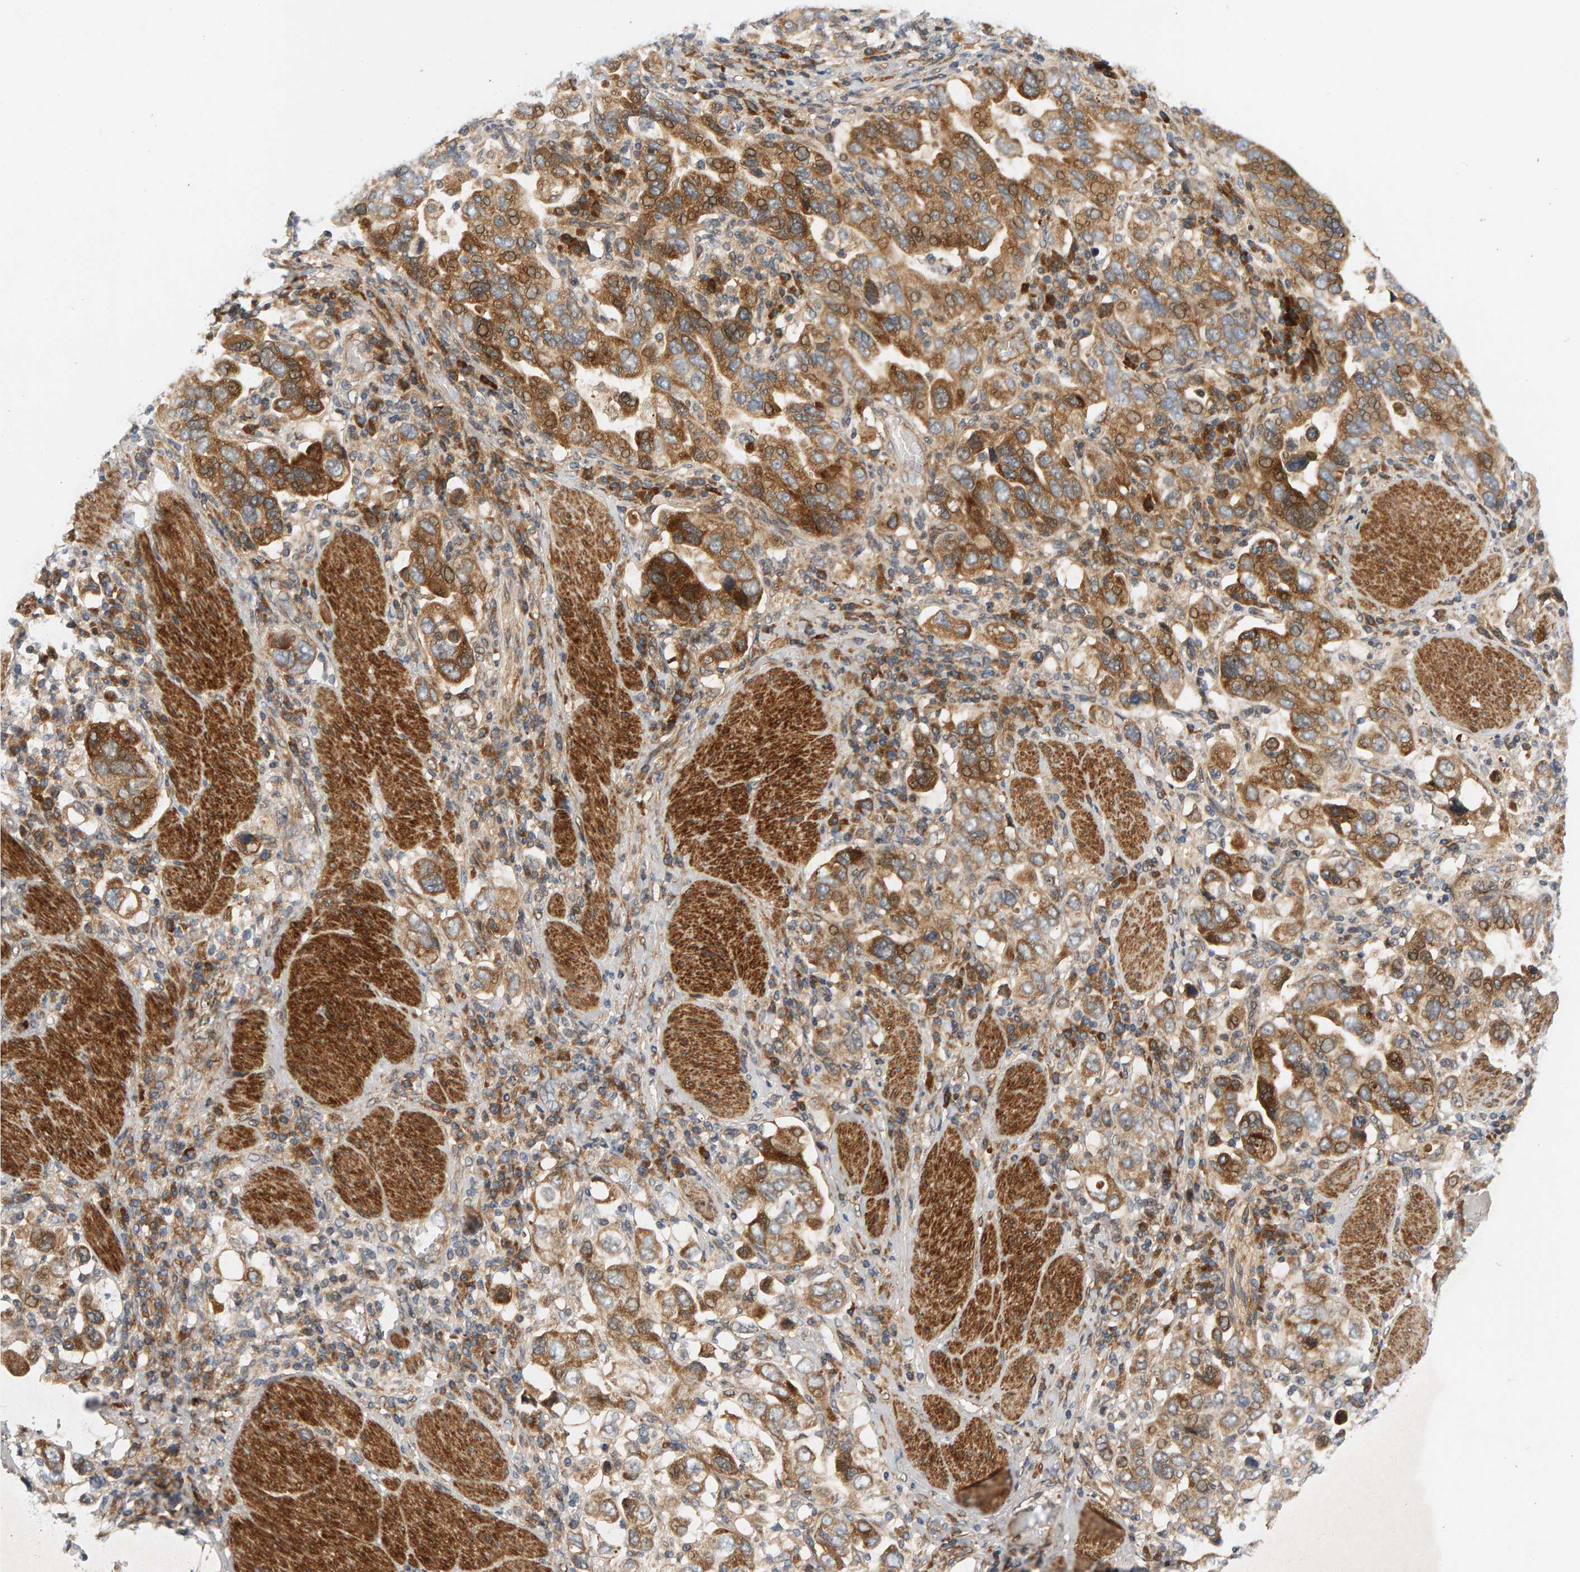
{"staining": {"intensity": "moderate", "quantity": ">75%", "location": "cytoplasmic/membranous"}, "tissue": "stomach cancer", "cell_type": "Tumor cells", "image_type": "cancer", "snomed": [{"axis": "morphology", "description": "Adenocarcinoma, NOS"}, {"axis": "topography", "description": "Stomach, upper"}], "caption": "Immunohistochemistry (IHC) of stomach adenocarcinoma exhibits medium levels of moderate cytoplasmic/membranous positivity in about >75% of tumor cells.", "gene": "BAHCC1", "patient": {"sex": "male", "age": 62}}